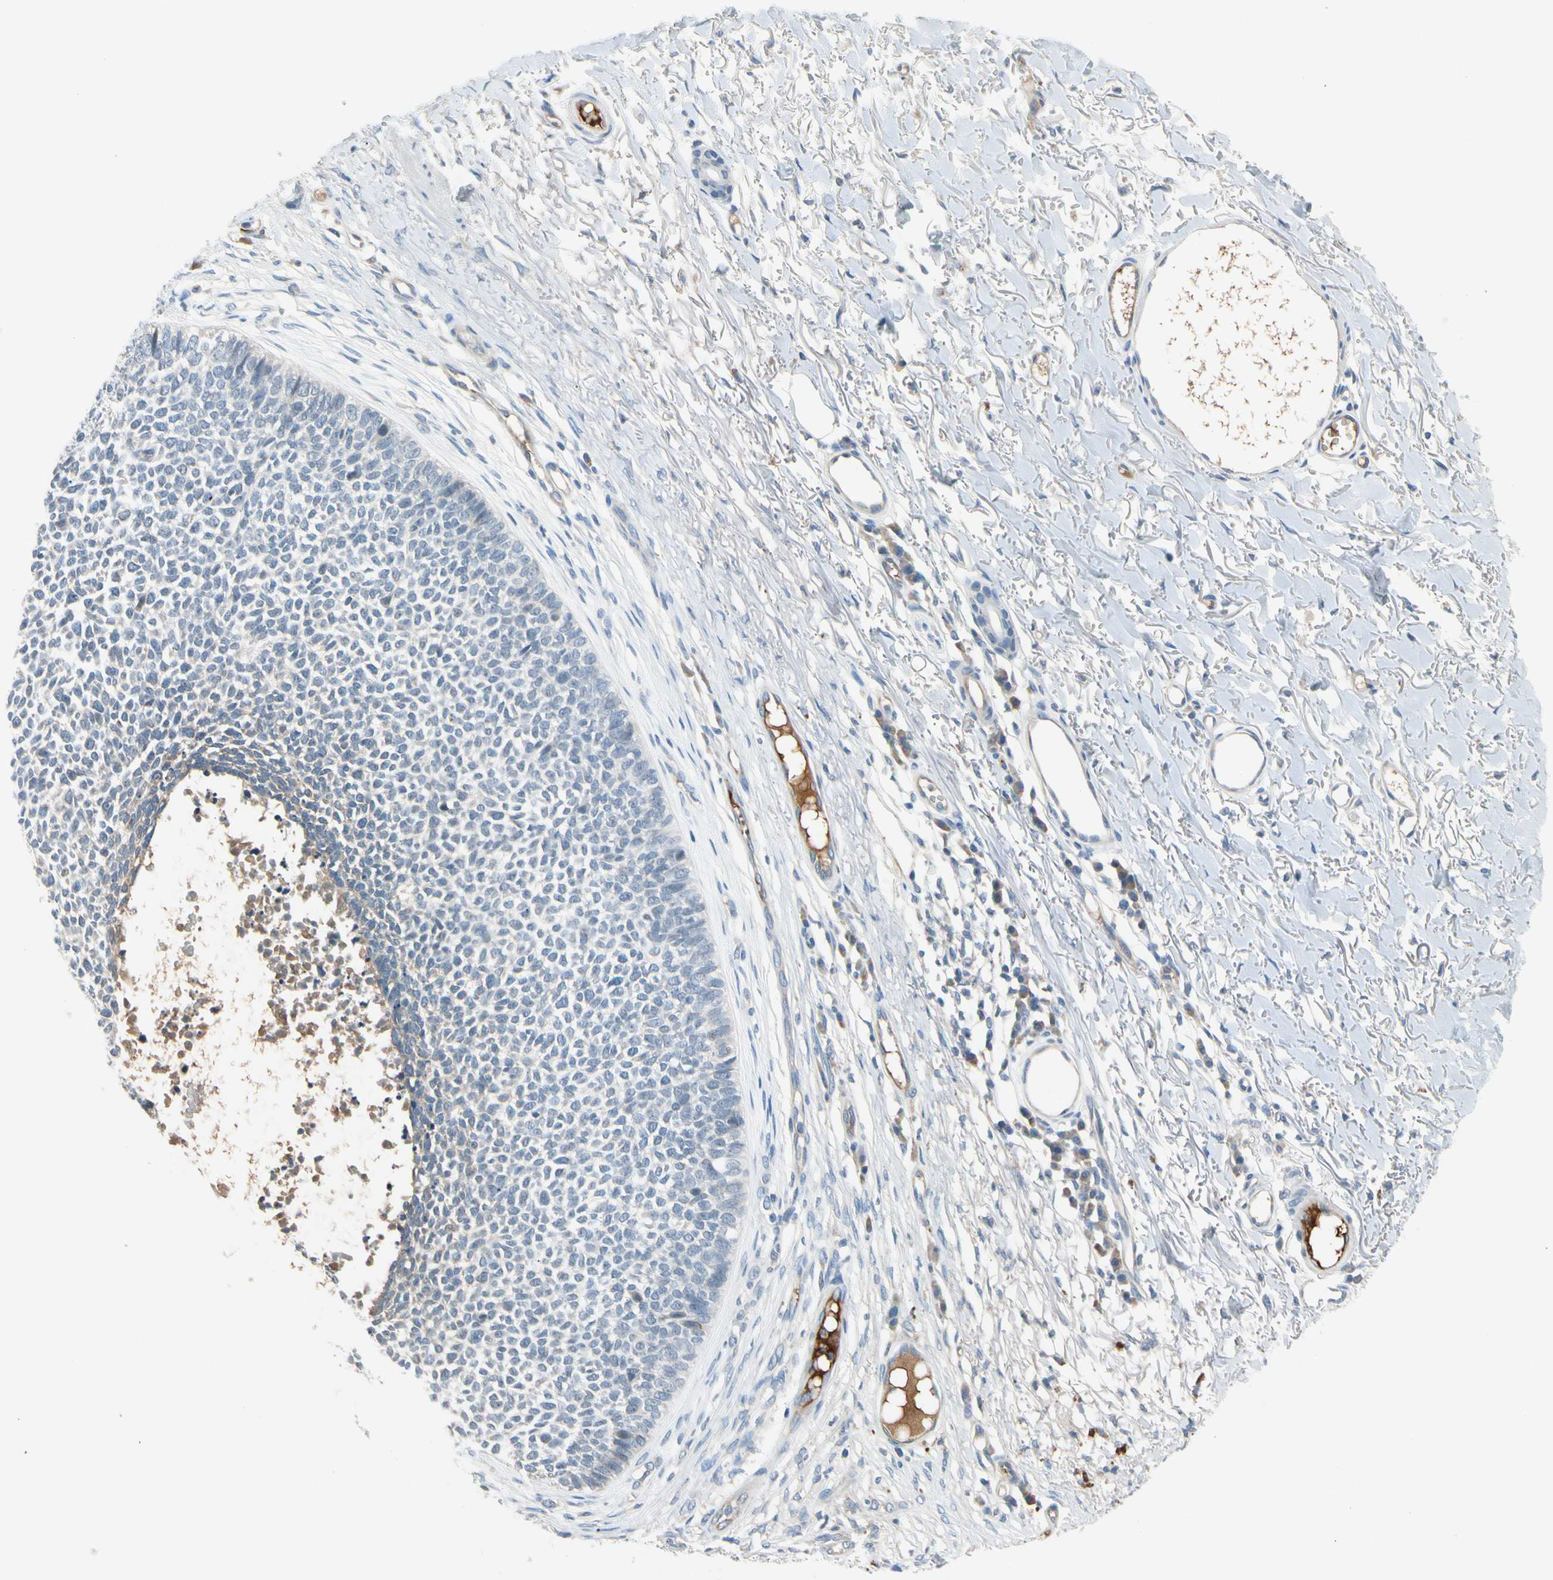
{"staining": {"intensity": "negative", "quantity": "none", "location": "none"}, "tissue": "skin cancer", "cell_type": "Tumor cells", "image_type": "cancer", "snomed": [{"axis": "morphology", "description": "Basal cell carcinoma"}, {"axis": "topography", "description": "Skin"}], "caption": "Immunohistochemical staining of human skin basal cell carcinoma shows no significant expression in tumor cells. (DAB IHC, high magnification).", "gene": "CNDP1", "patient": {"sex": "female", "age": 84}}